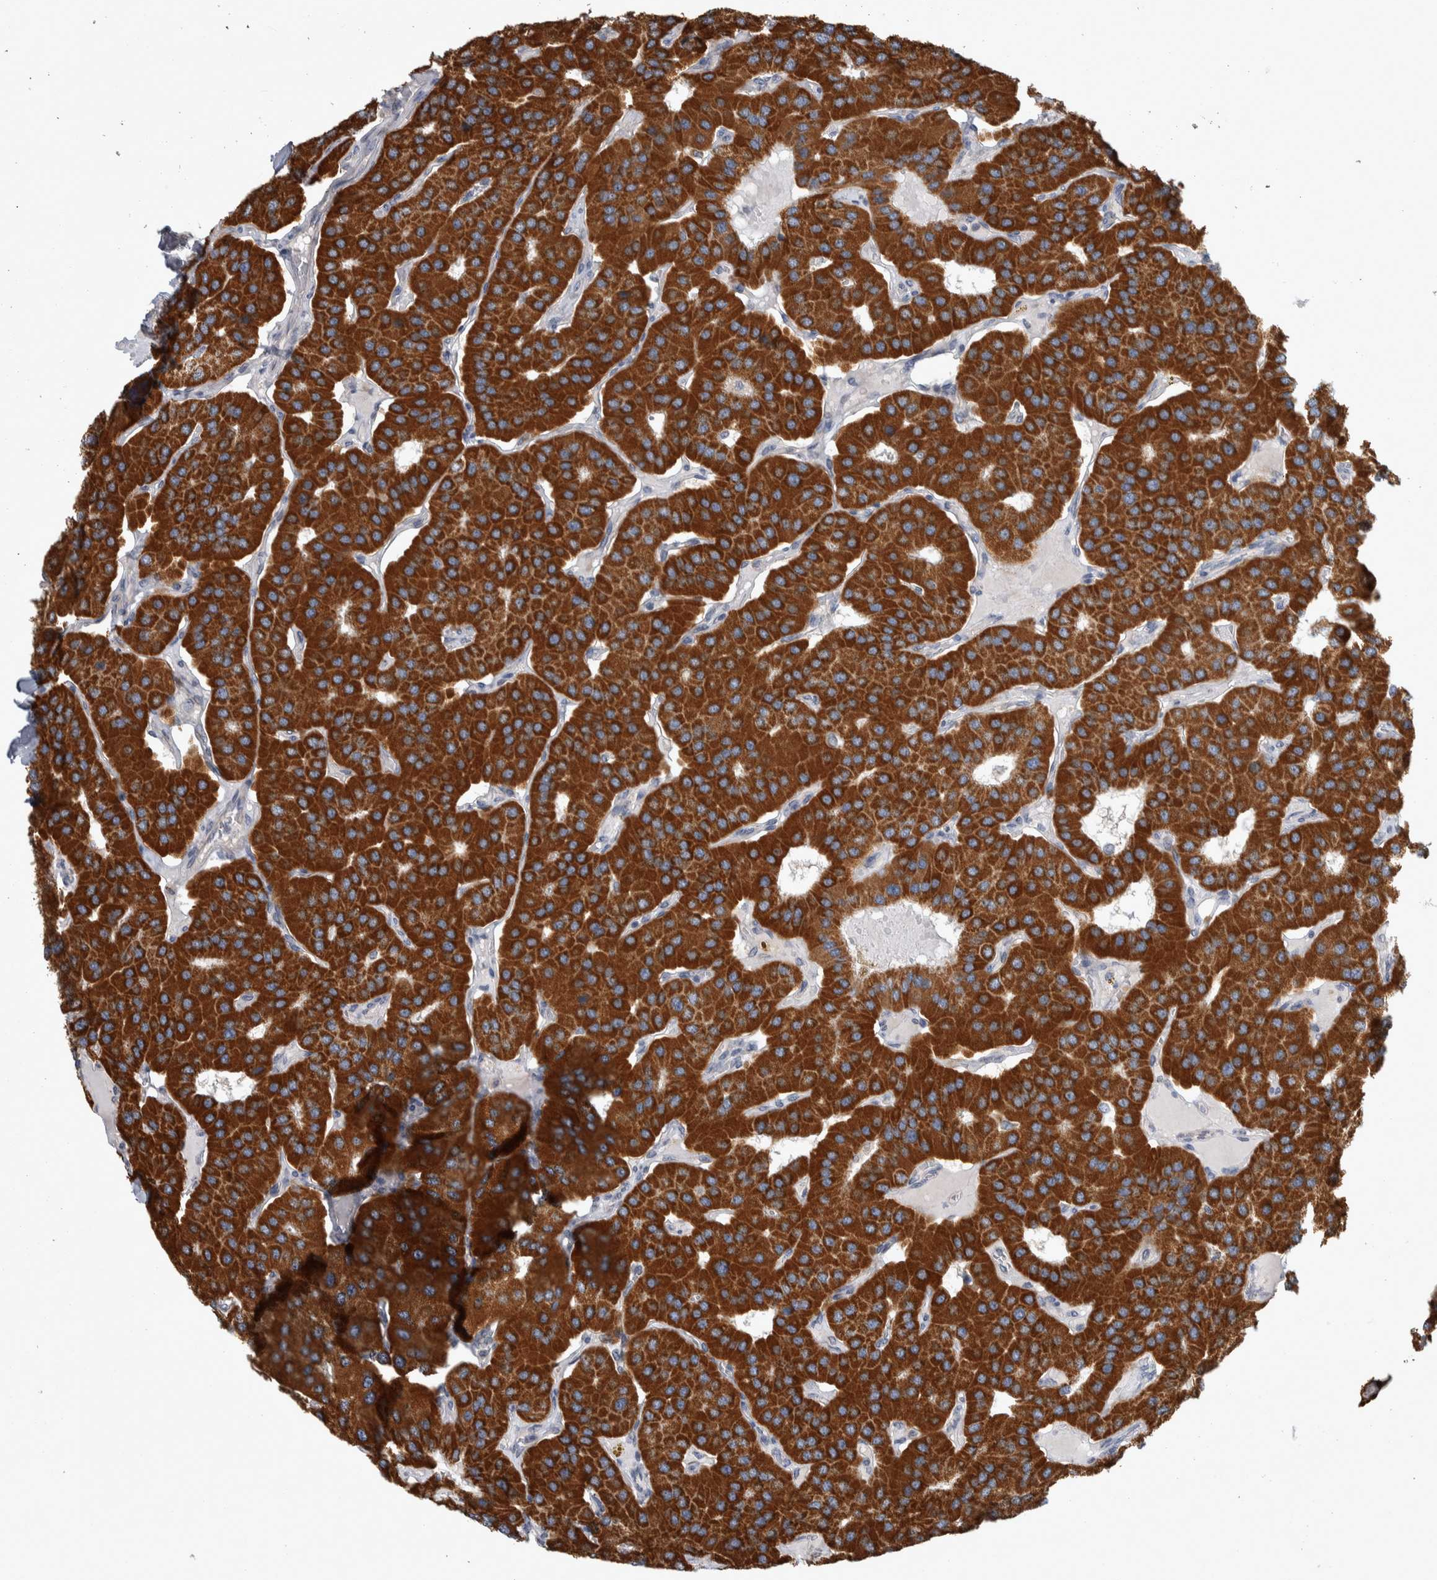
{"staining": {"intensity": "strong", "quantity": "25%-75%", "location": "cytoplasmic/membranous"}, "tissue": "parathyroid gland", "cell_type": "Glandular cells", "image_type": "normal", "snomed": [{"axis": "morphology", "description": "Normal tissue, NOS"}, {"axis": "morphology", "description": "Adenoma, NOS"}, {"axis": "topography", "description": "Parathyroid gland"}], "caption": "About 25%-75% of glandular cells in unremarkable parathyroid gland show strong cytoplasmic/membranous protein staining as visualized by brown immunohistochemical staining.", "gene": "SCO1", "patient": {"sex": "female", "age": 86}}